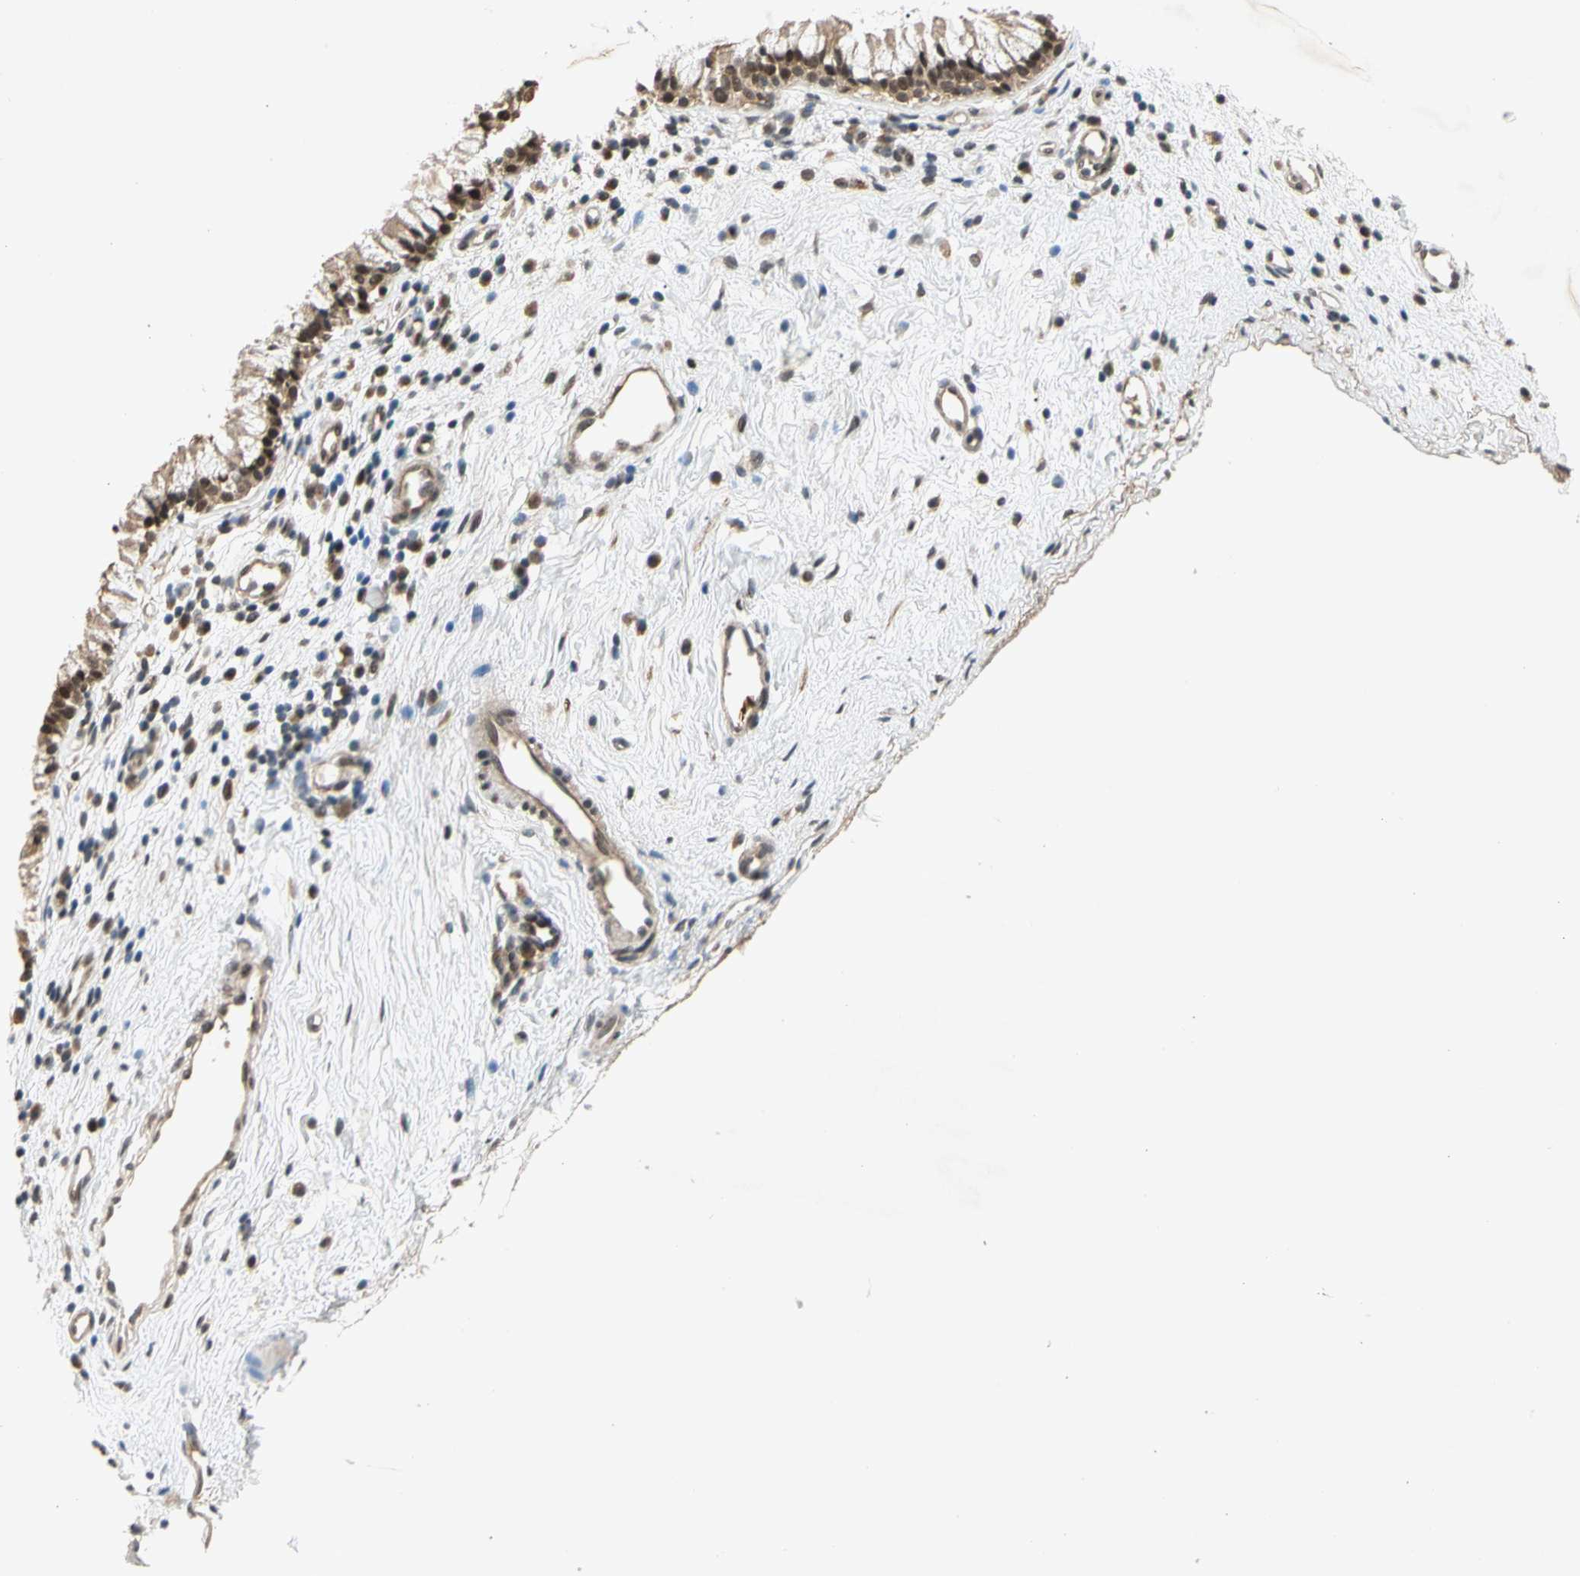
{"staining": {"intensity": "moderate", "quantity": ">75%", "location": "cytoplasmic/membranous,nuclear"}, "tissue": "nasopharynx", "cell_type": "Respiratory epithelial cells", "image_type": "normal", "snomed": [{"axis": "morphology", "description": "Normal tissue, NOS"}, {"axis": "topography", "description": "Nasopharynx"}], "caption": "The immunohistochemical stain labels moderate cytoplasmic/membranous,nuclear expression in respiratory epithelial cells of normal nasopharynx. The staining is performed using DAB brown chromogen to label protein expression. The nuclei are counter-stained blue using hematoxylin.", "gene": "ZSCAN12", "patient": {"sex": "male", "age": 21}}